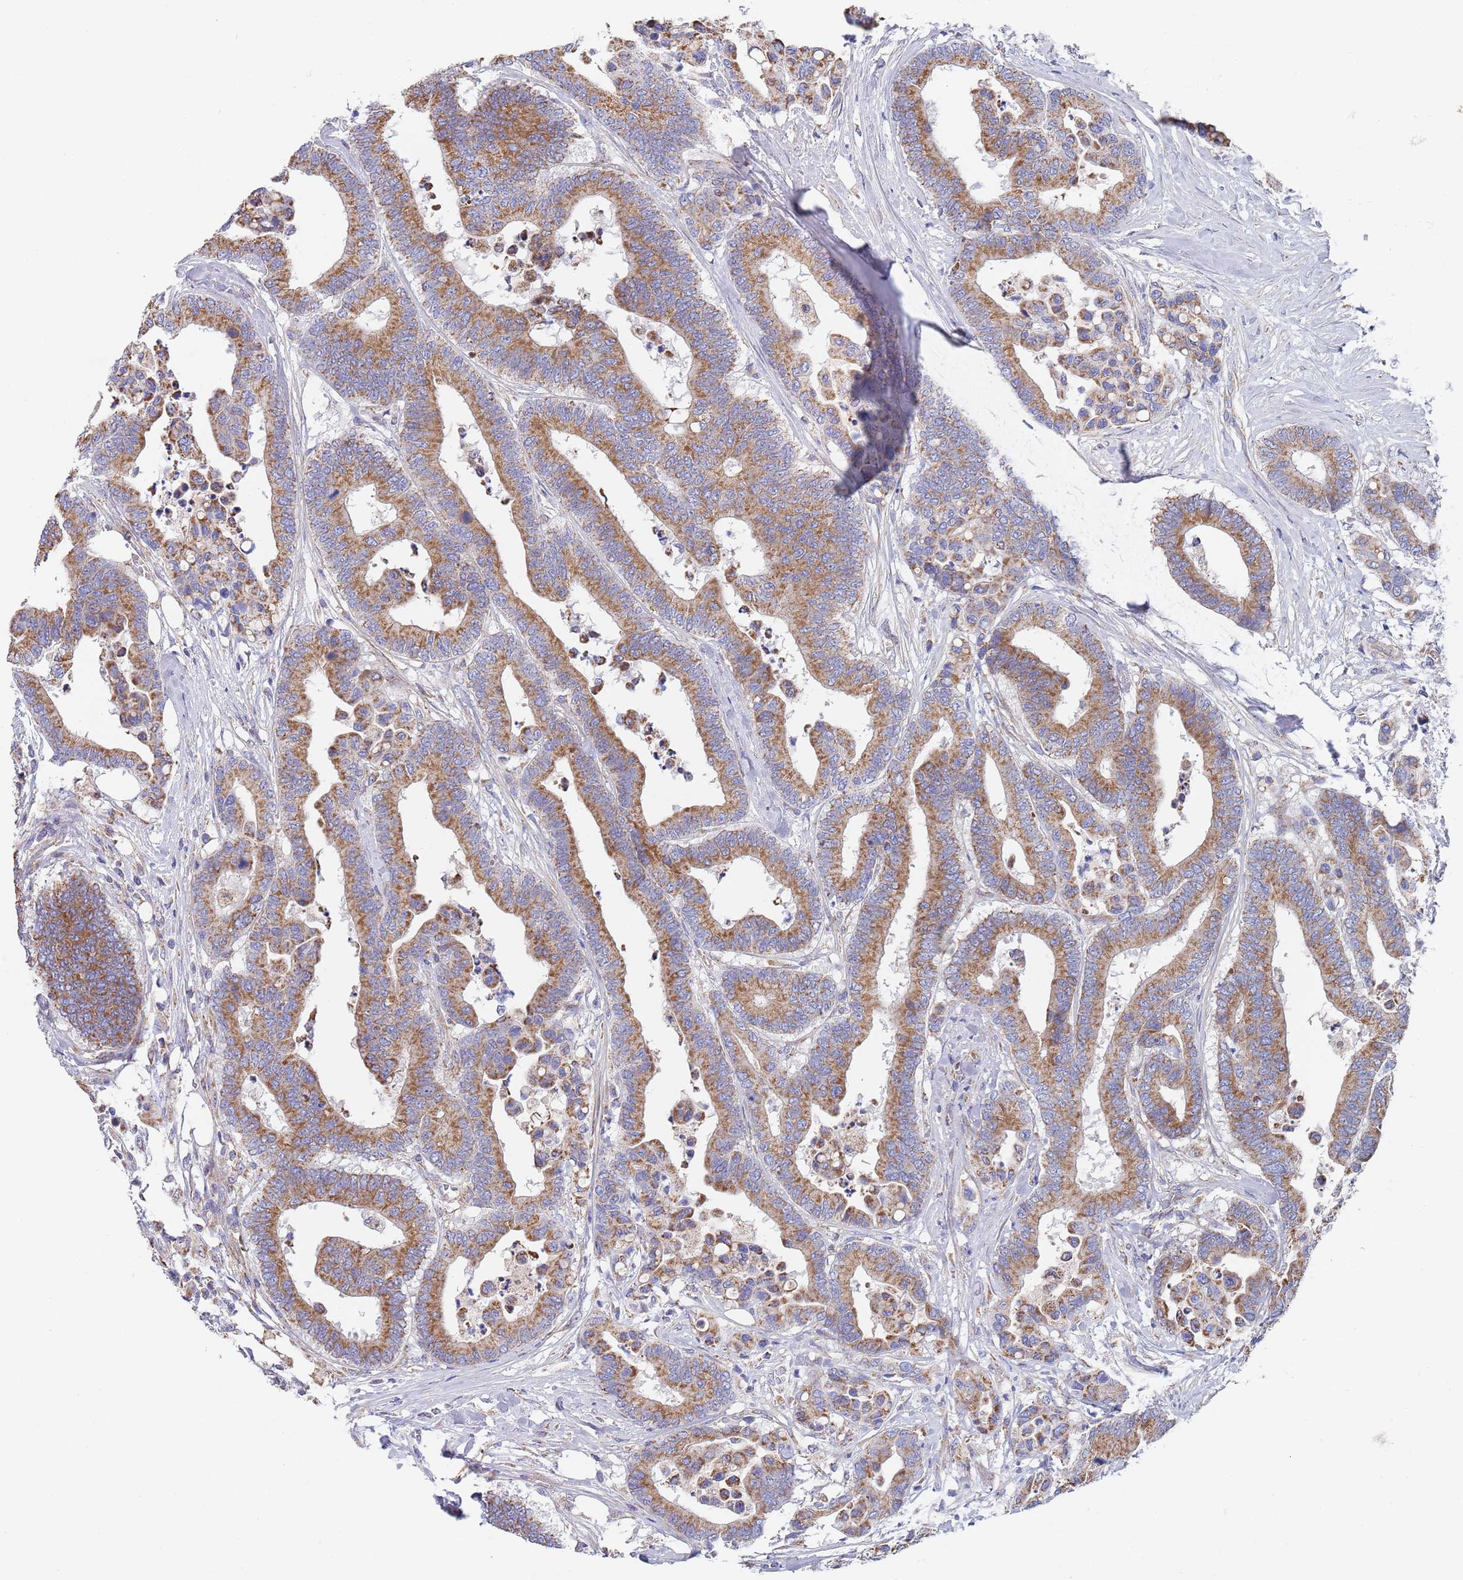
{"staining": {"intensity": "moderate", "quantity": ">75%", "location": "cytoplasmic/membranous"}, "tissue": "colorectal cancer", "cell_type": "Tumor cells", "image_type": "cancer", "snomed": [{"axis": "morphology", "description": "Adenocarcinoma, NOS"}, {"axis": "topography", "description": "Colon"}], "caption": "This micrograph displays IHC staining of adenocarcinoma (colorectal), with medium moderate cytoplasmic/membranous staining in about >75% of tumor cells.", "gene": "PWWP3A", "patient": {"sex": "male", "age": 82}}